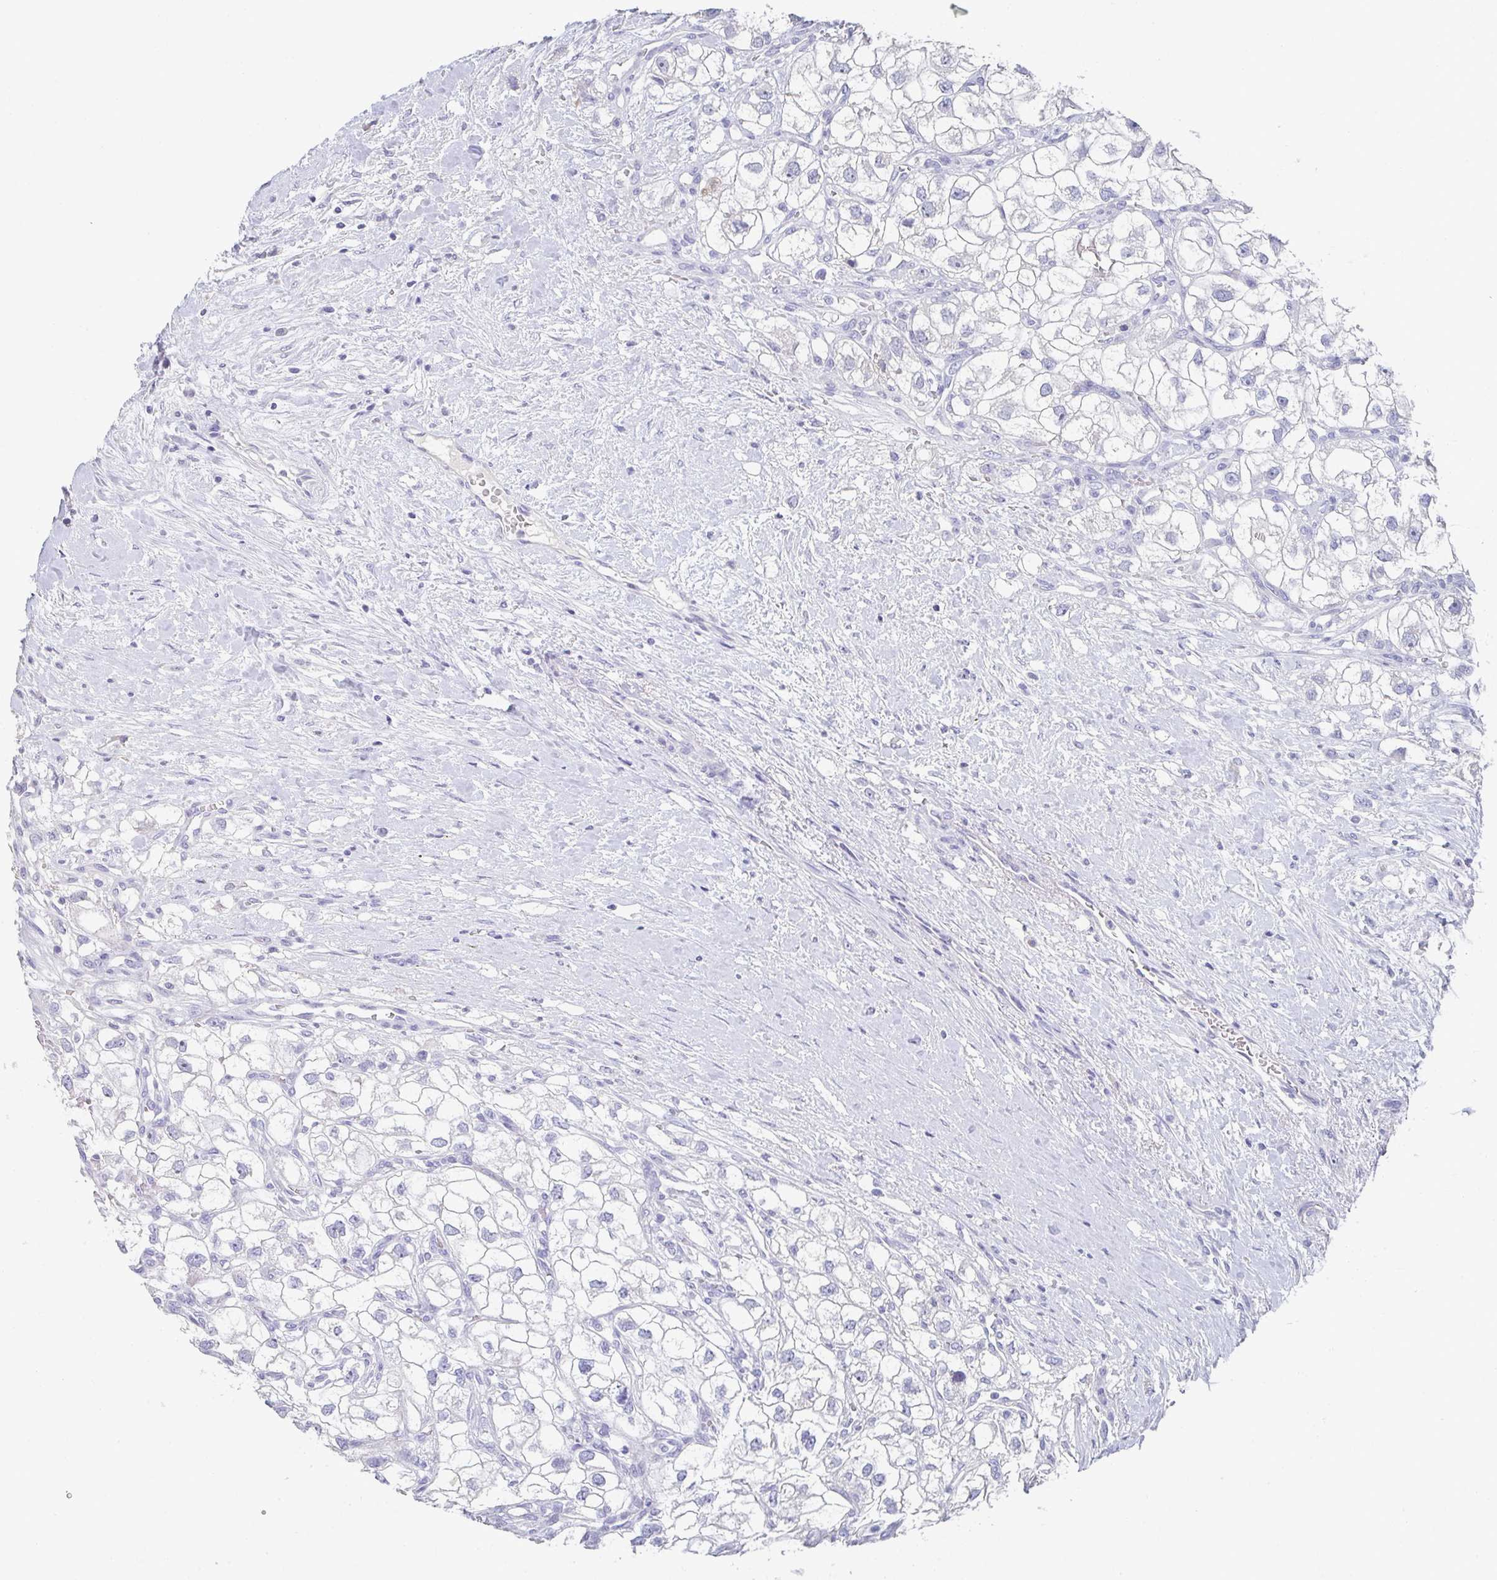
{"staining": {"intensity": "negative", "quantity": "none", "location": "none"}, "tissue": "renal cancer", "cell_type": "Tumor cells", "image_type": "cancer", "snomed": [{"axis": "morphology", "description": "Adenocarcinoma, NOS"}, {"axis": "topography", "description": "Kidney"}], "caption": "DAB immunohistochemical staining of human renal cancer (adenocarcinoma) displays no significant expression in tumor cells.", "gene": "NOXRED1", "patient": {"sex": "male", "age": 59}}